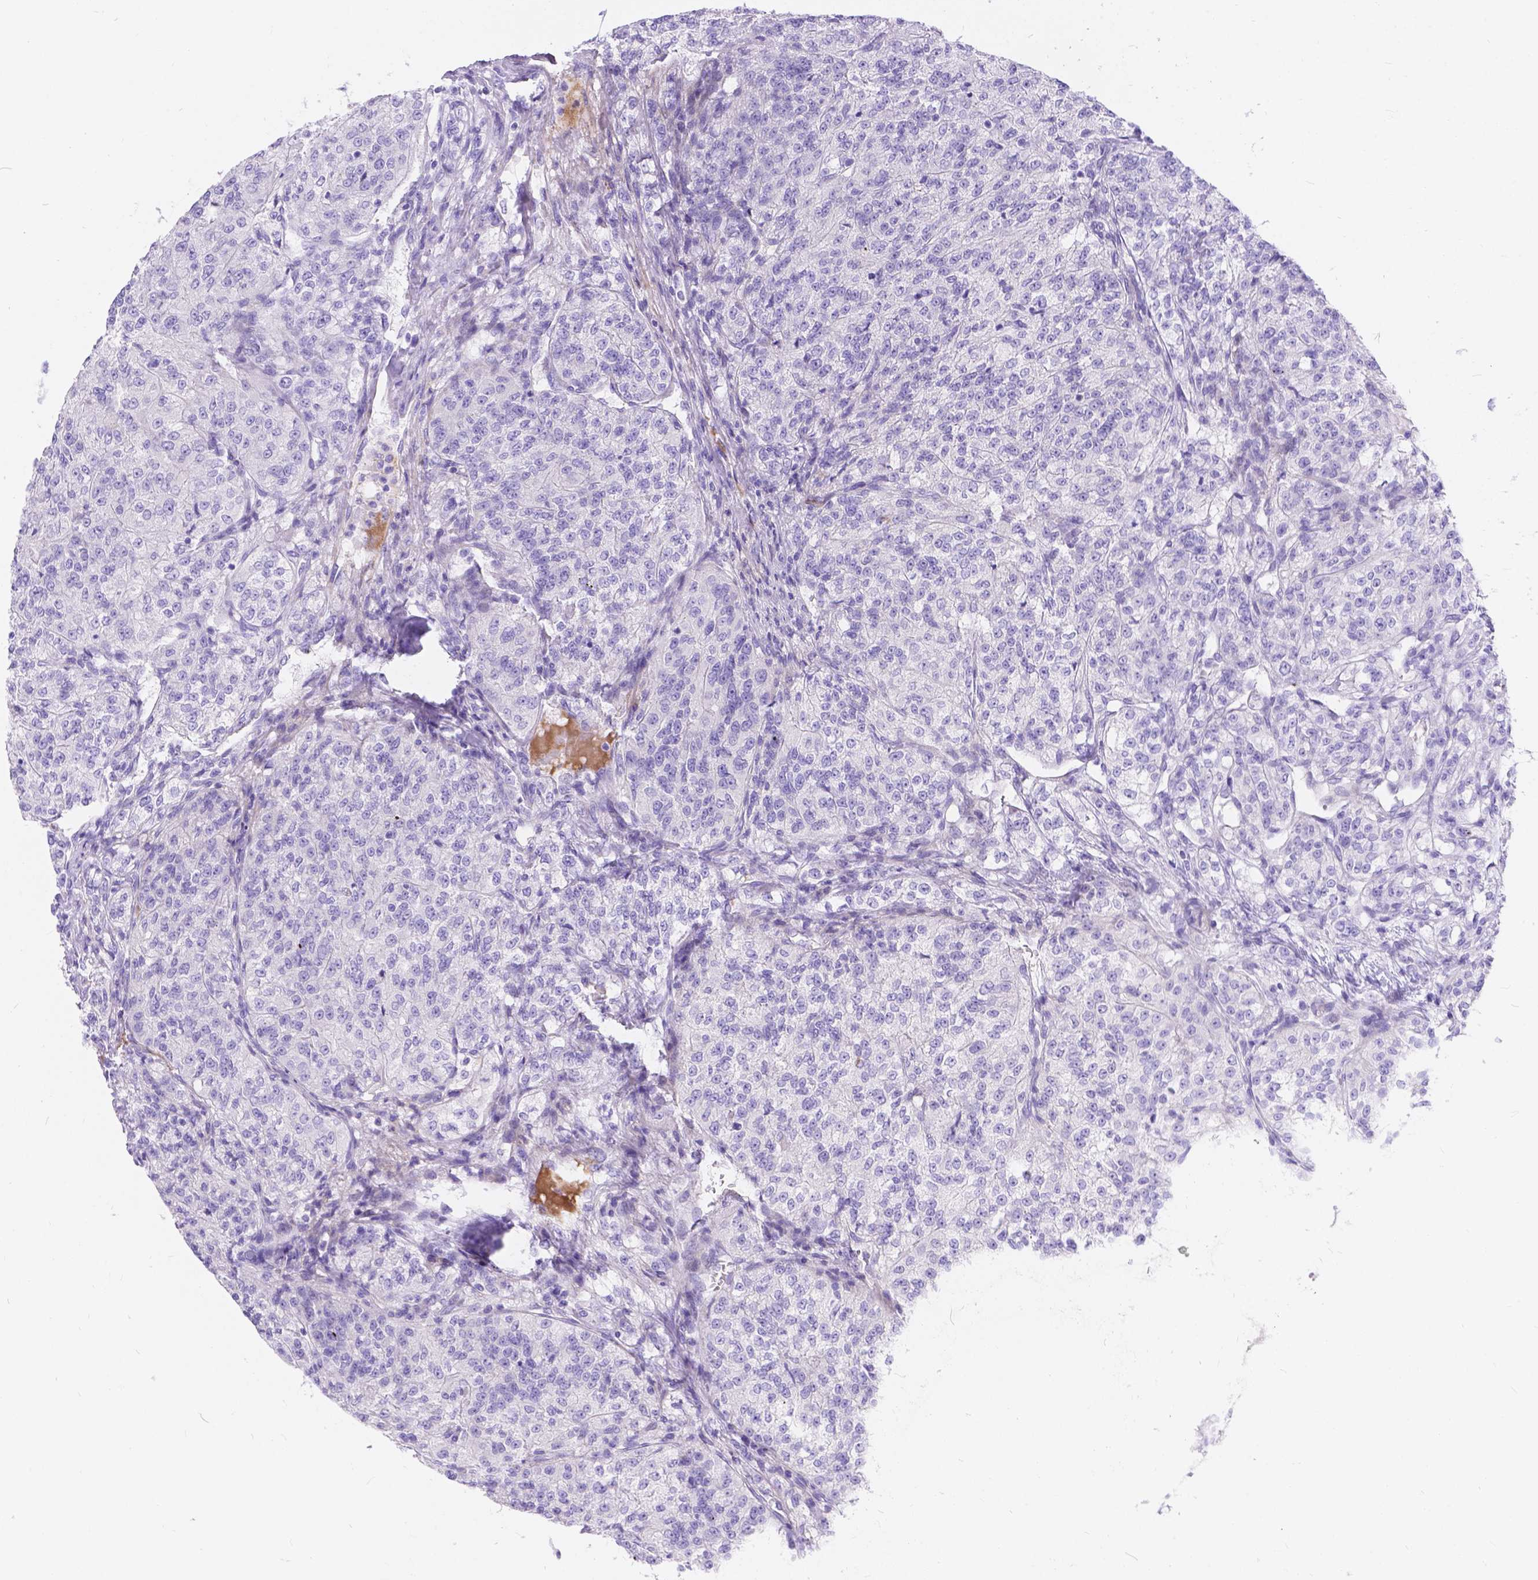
{"staining": {"intensity": "negative", "quantity": "none", "location": "none"}, "tissue": "renal cancer", "cell_type": "Tumor cells", "image_type": "cancer", "snomed": [{"axis": "morphology", "description": "Adenocarcinoma, NOS"}, {"axis": "topography", "description": "Kidney"}], "caption": "A micrograph of human renal adenocarcinoma is negative for staining in tumor cells.", "gene": "KLHL10", "patient": {"sex": "female", "age": 63}}